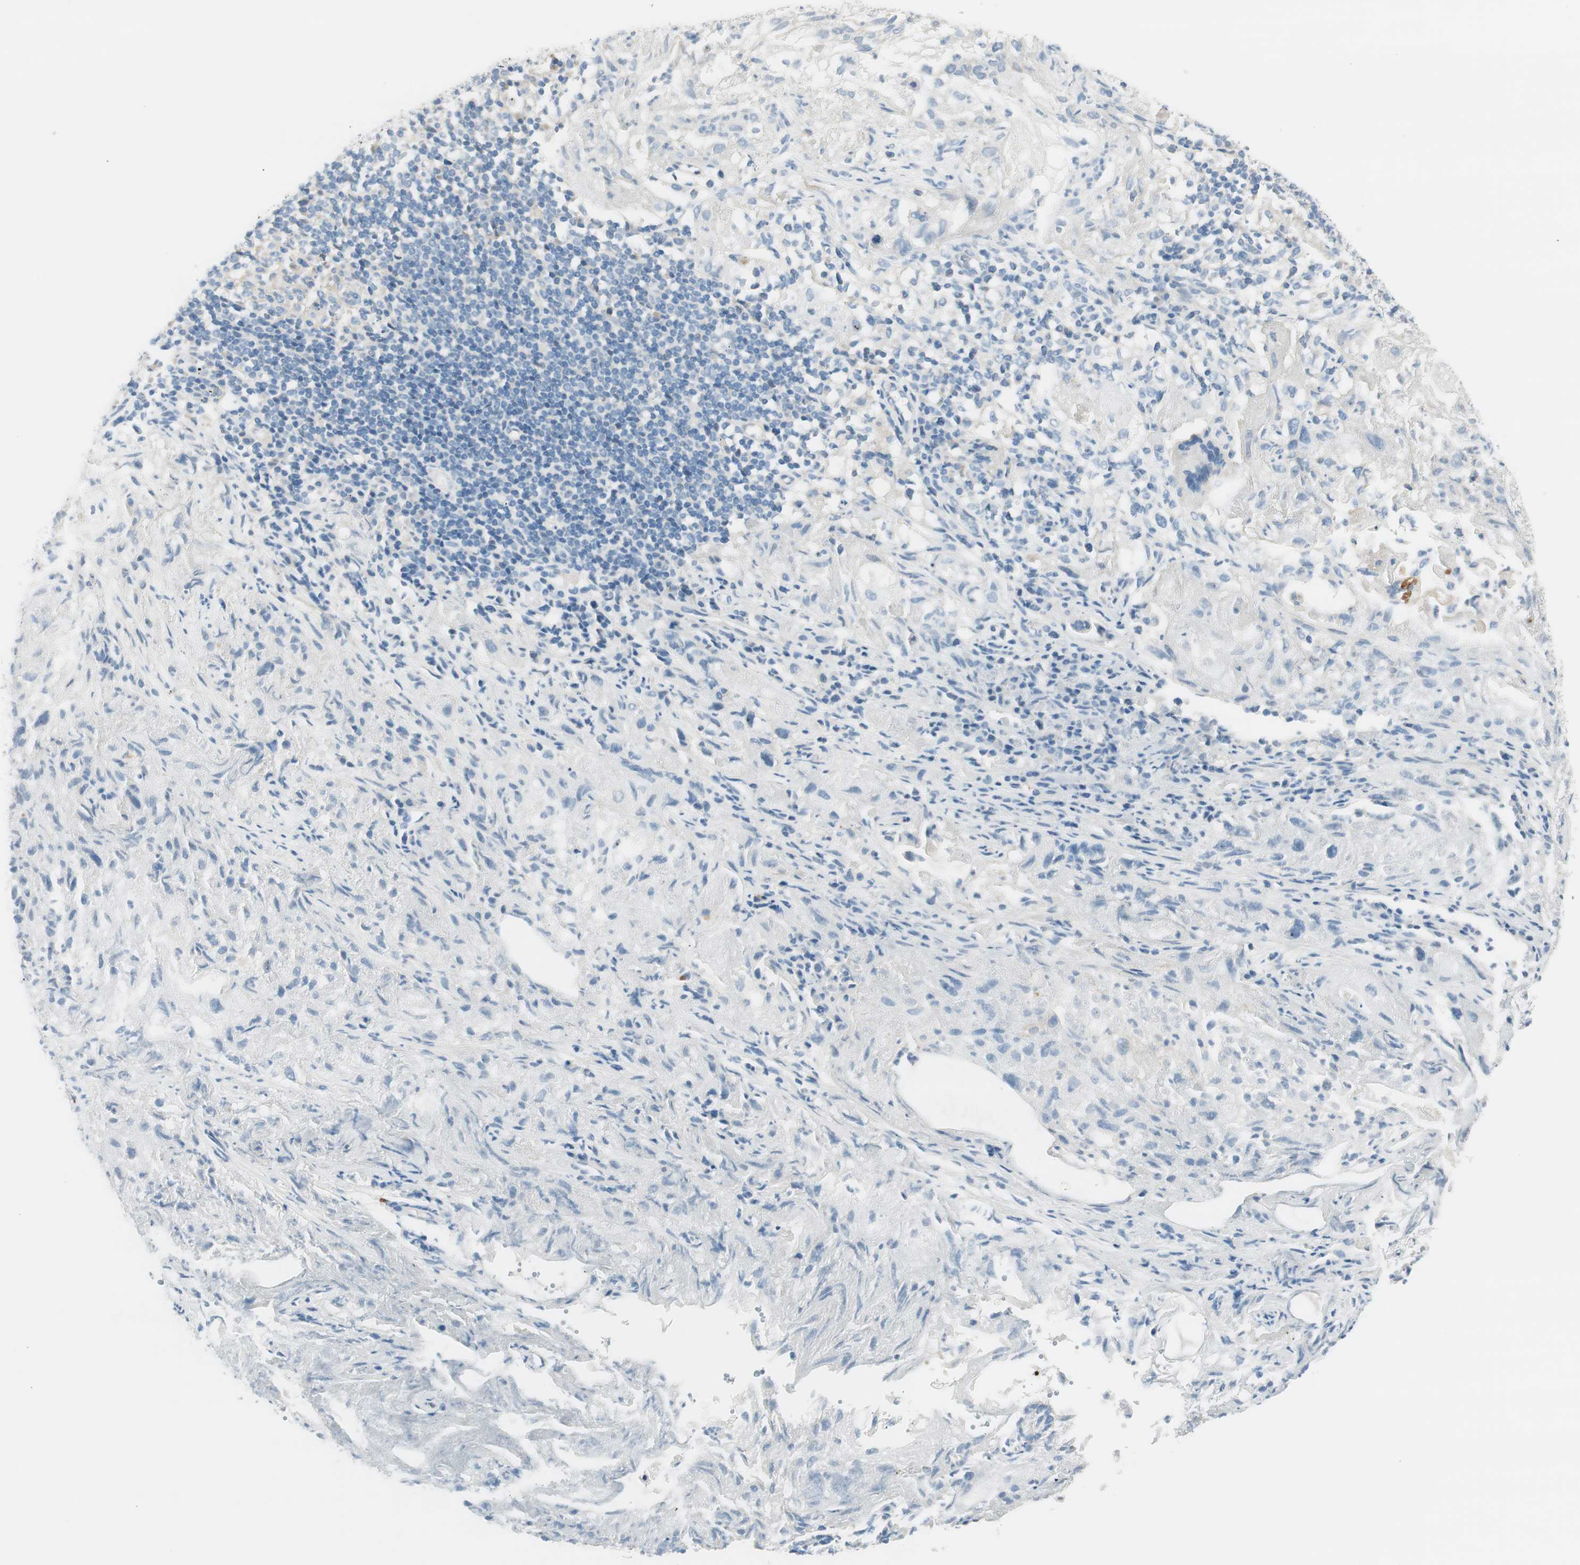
{"staining": {"intensity": "negative", "quantity": "none", "location": "none"}, "tissue": "lung cancer", "cell_type": "Tumor cells", "image_type": "cancer", "snomed": [{"axis": "morphology", "description": "Inflammation, NOS"}, {"axis": "morphology", "description": "Squamous cell carcinoma, NOS"}, {"axis": "topography", "description": "Lymph node"}, {"axis": "topography", "description": "Soft tissue"}, {"axis": "topography", "description": "Lung"}], "caption": "High magnification brightfield microscopy of squamous cell carcinoma (lung) stained with DAB (brown) and counterstained with hematoxylin (blue): tumor cells show no significant positivity.", "gene": "TACR3", "patient": {"sex": "male", "age": 66}}